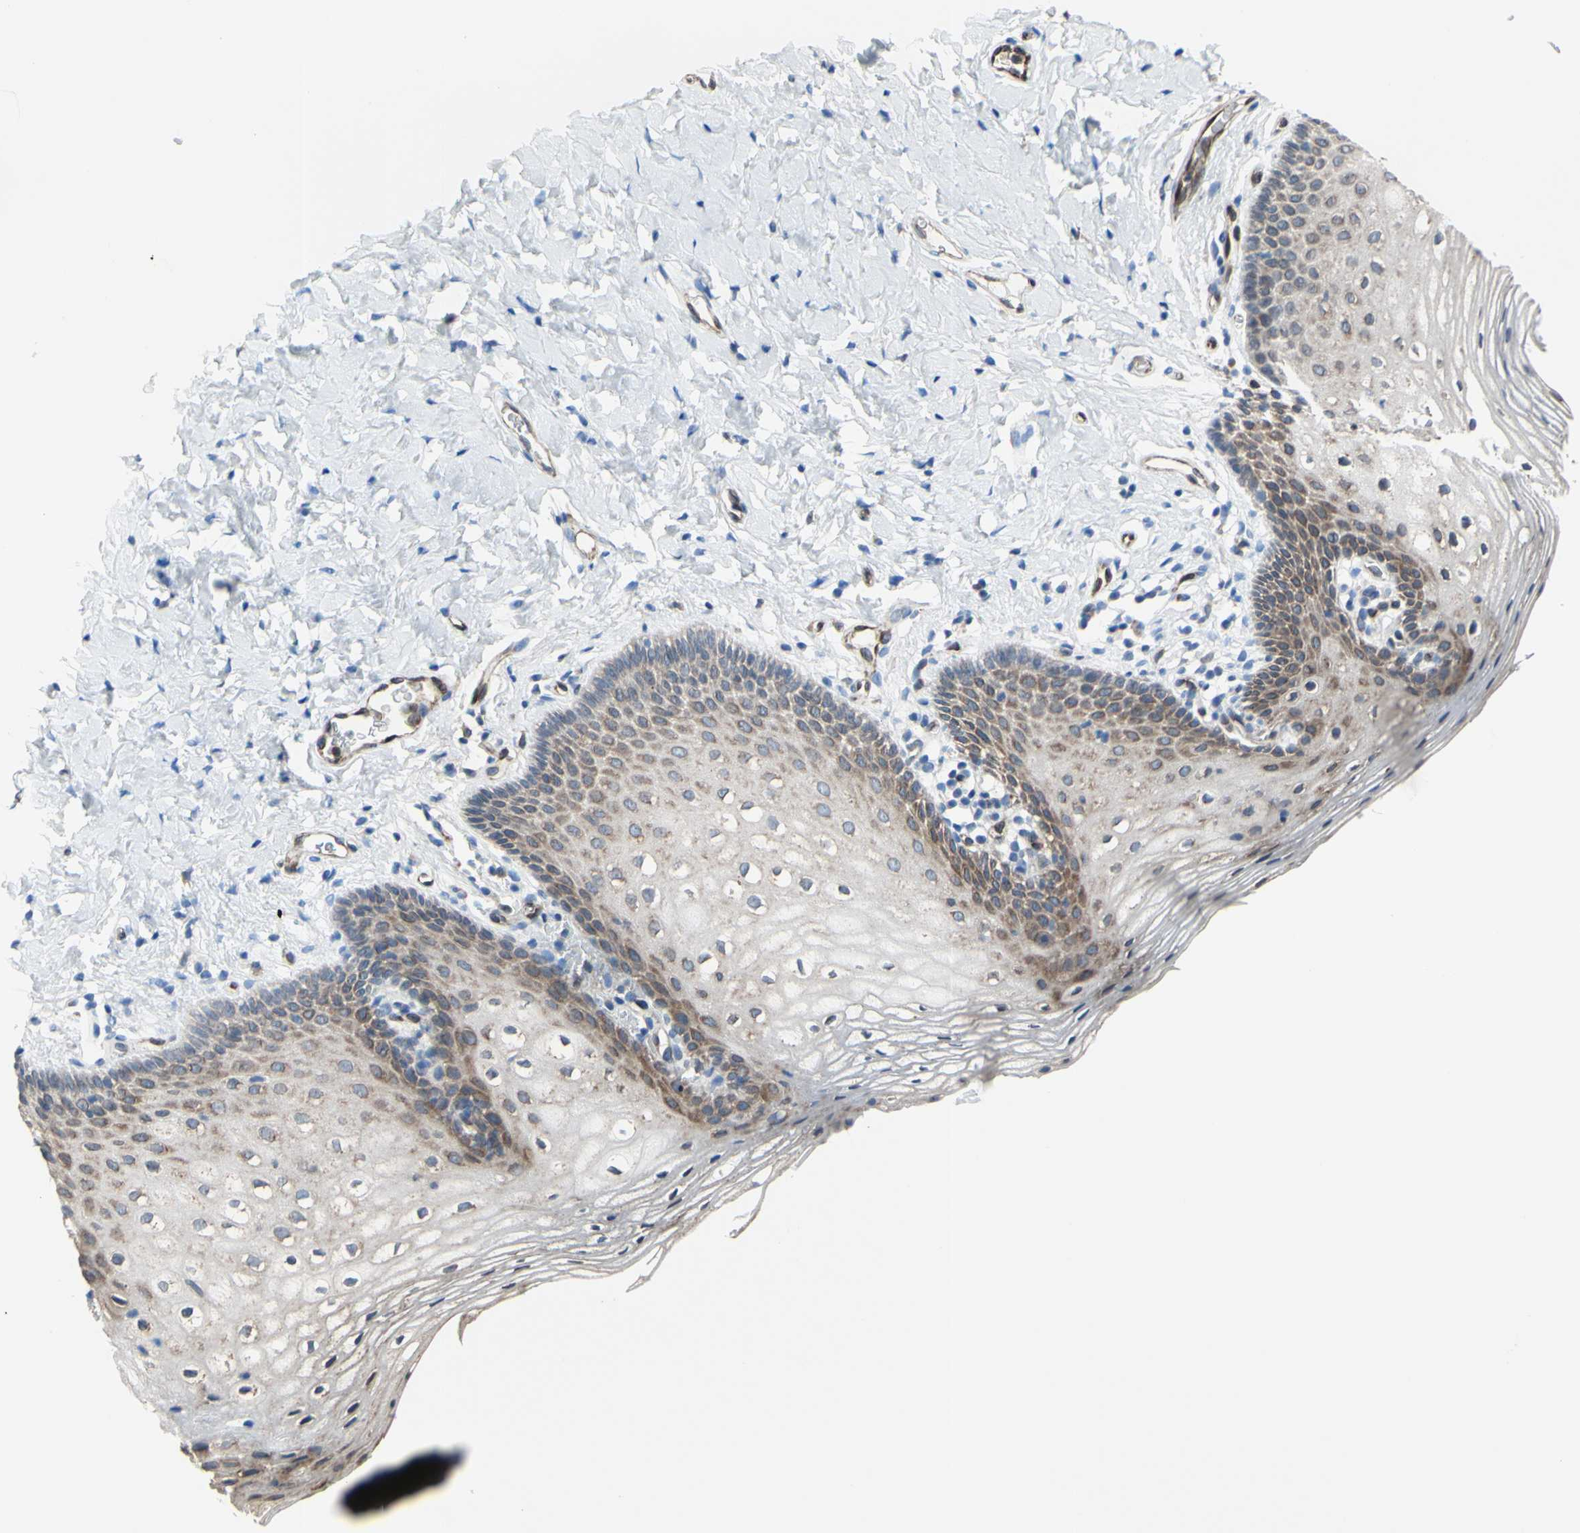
{"staining": {"intensity": "weak", "quantity": "25%-75%", "location": "cytoplasmic/membranous"}, "tissue": "vagina", "cell_type": "Squamous epithelial cells", "image_type": "normal", "snomed": [{"axis": "morphology", "description": "Normal tissue, NOS"}, {"axis": "topography", "description": "Vagina"}], "caption": "The immunohistochemical stain highlights weak cytoplasmic/membranous positivity in squamous epithelial cells of unremarkable vagina. (DAB = brown stain, brightfield microscopy at high magnification).", "gene": "MGST2", "patient": {"sex": "female", "age": 55}}